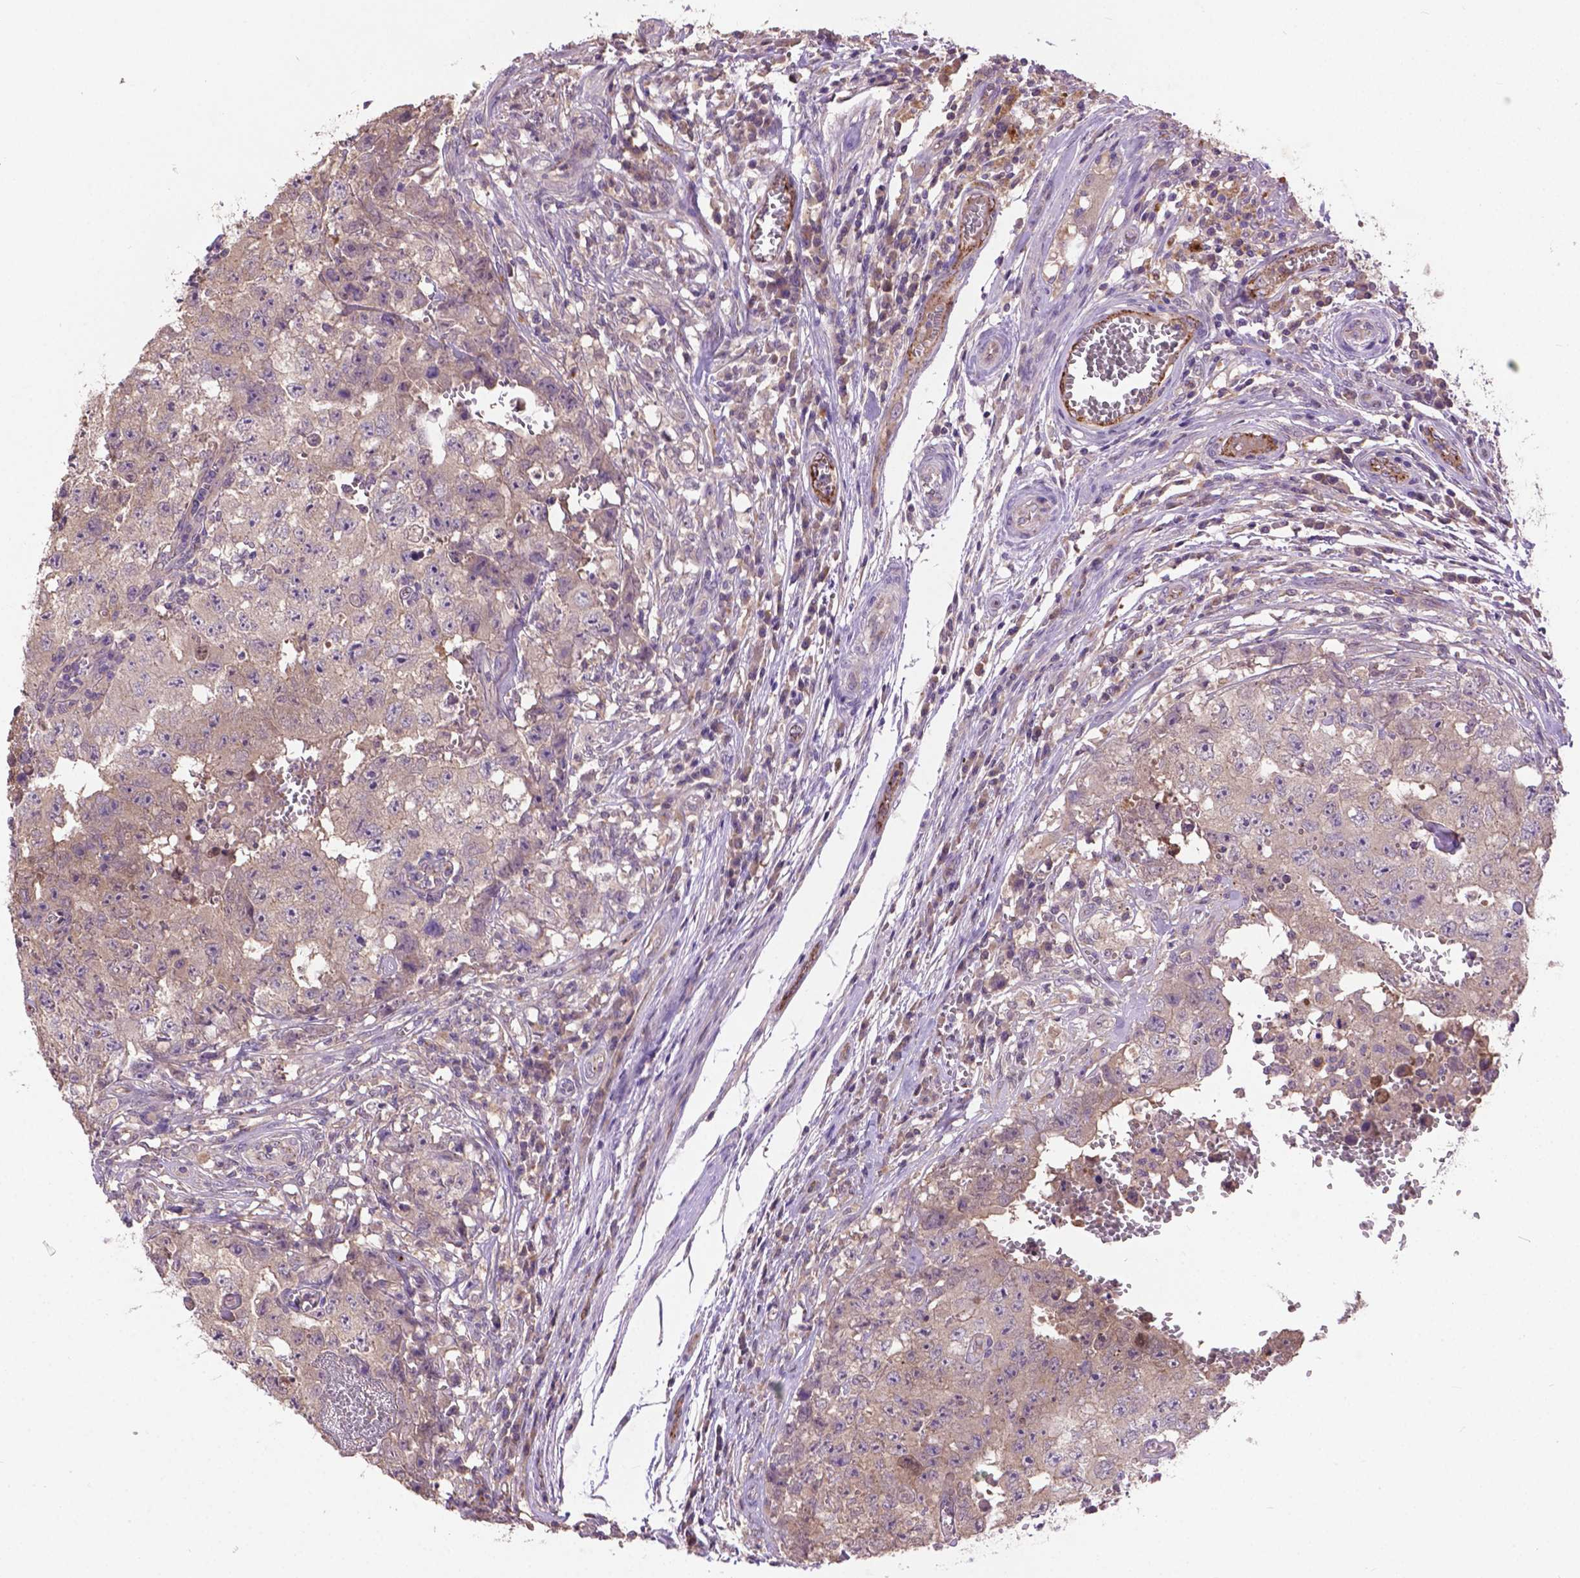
{"staining": {"intensity": "weak", "quantity": "25%-75%", "location": "cytoplasmic/membranous"}, "tissue": "testis cancer", "cell_type": "Tumor cells", "image_type": "cancer", "snomed": [{"axis": "morphology", "description": "Carcinoma, Embryonal, NOS"}, {"axis": "topography", "description": "Testis"}], "caption": "A brown stain highlights weak cytoplasmic/membranous positivity of a protein in embryonal carcinoma (testis) tumor cells.", "gene": "ZNF337", "patient": {"sex": "male", "age": 36}}